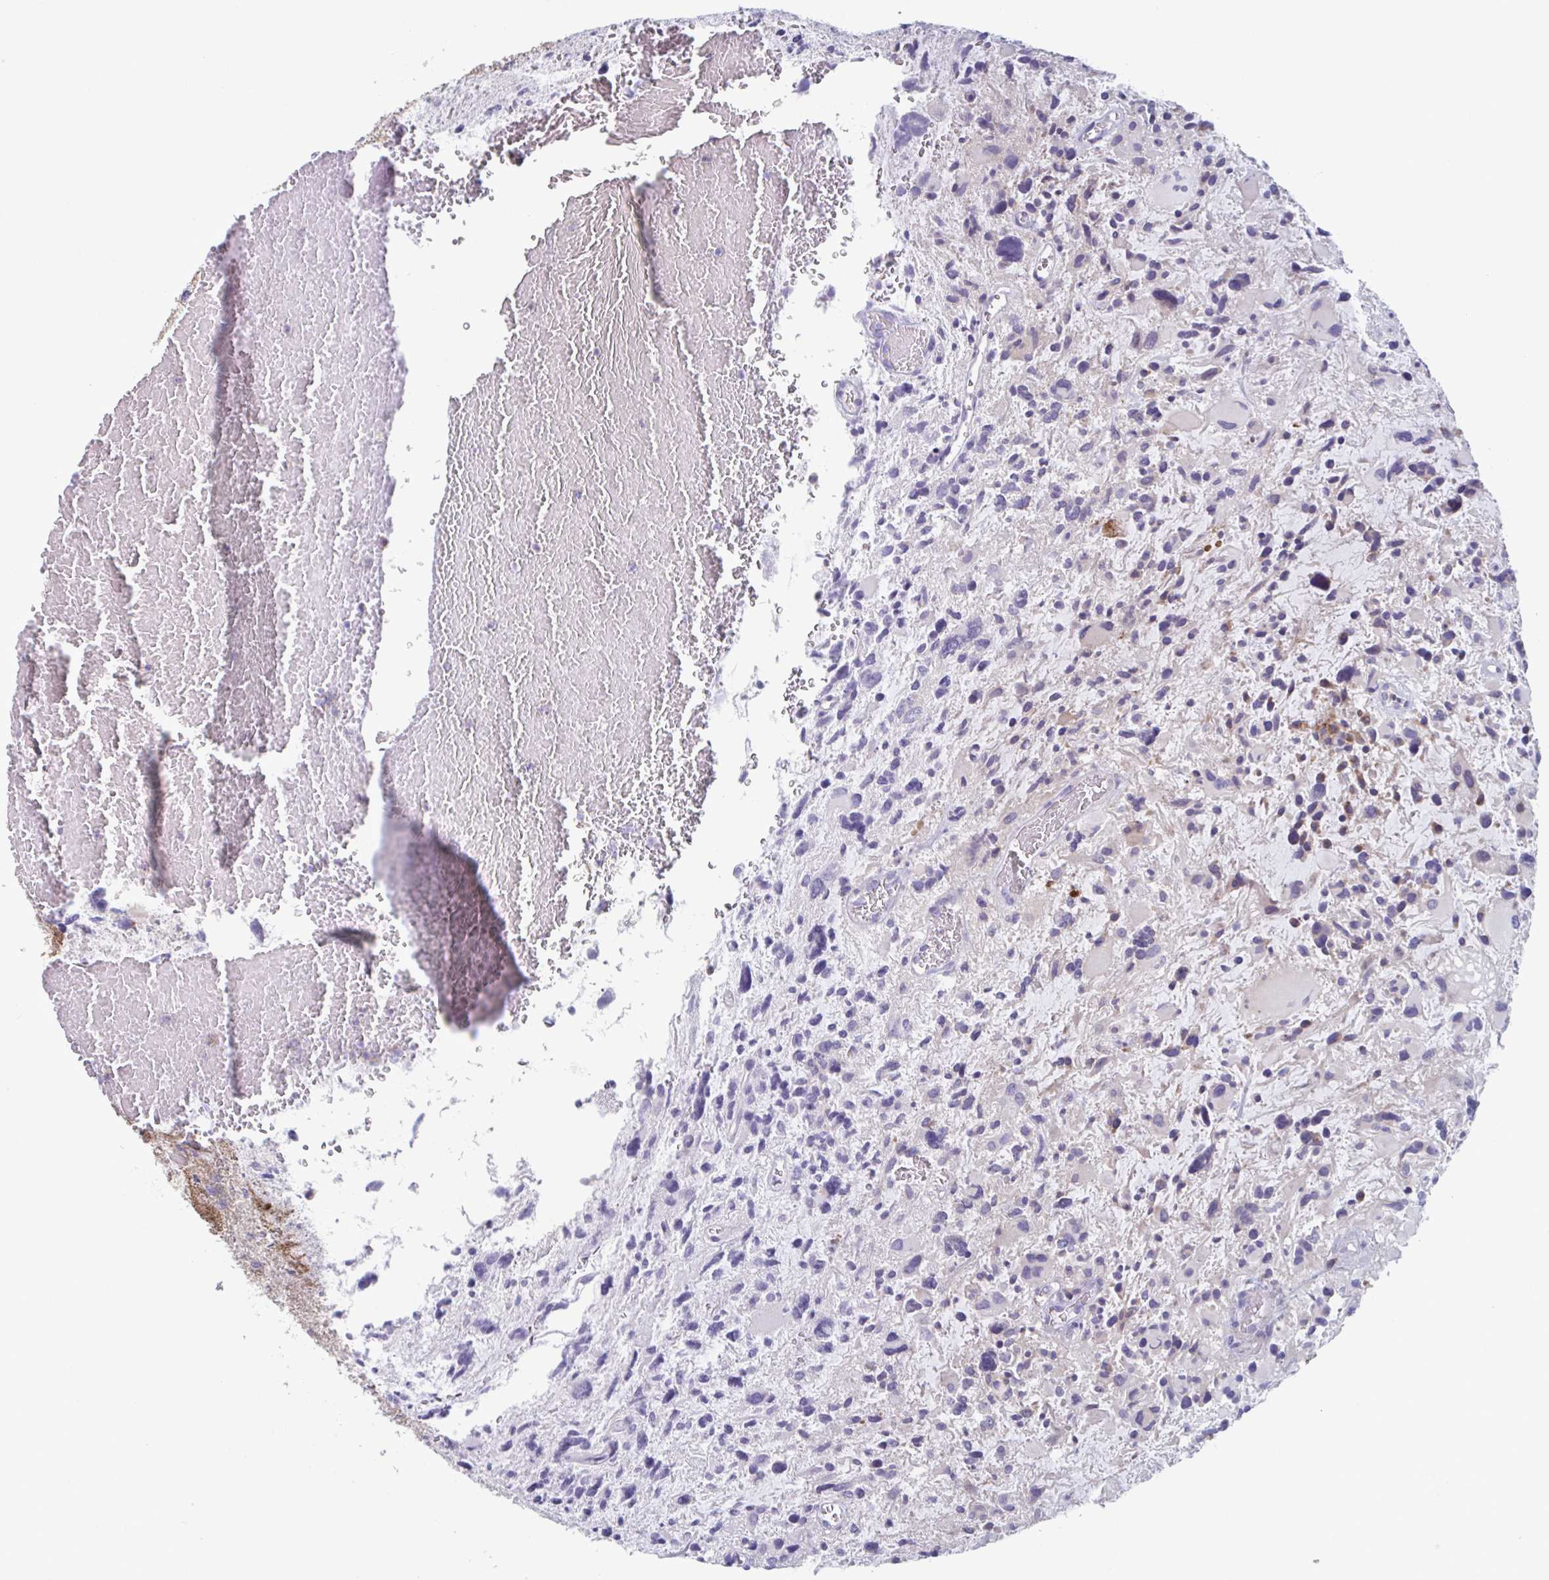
{"staining": {"intensity": "negative", "quantity": "none", "location": "none"}, "tissue": "glioma", "cell_type": "Tumor cells", "image_type": "cancer", "snomed": [{"axis": "morphology", "description": "Glioma, malignant, High grade"}, {"axis": "topography", "description": "Brain"}], "caption": "Immunohistochemistry photomicrograph of malignant glioma (high-grade) stained for a protein (brown), which reveals no staining in tumor cells. (DAB (3,3'-diaminobenzidine) immunohistochemistry (IHC) visualized using brightfield microscopy, high magnification).", "gene": "NIPSNAP1", "patient": {"sex": "female", "age": 11}}